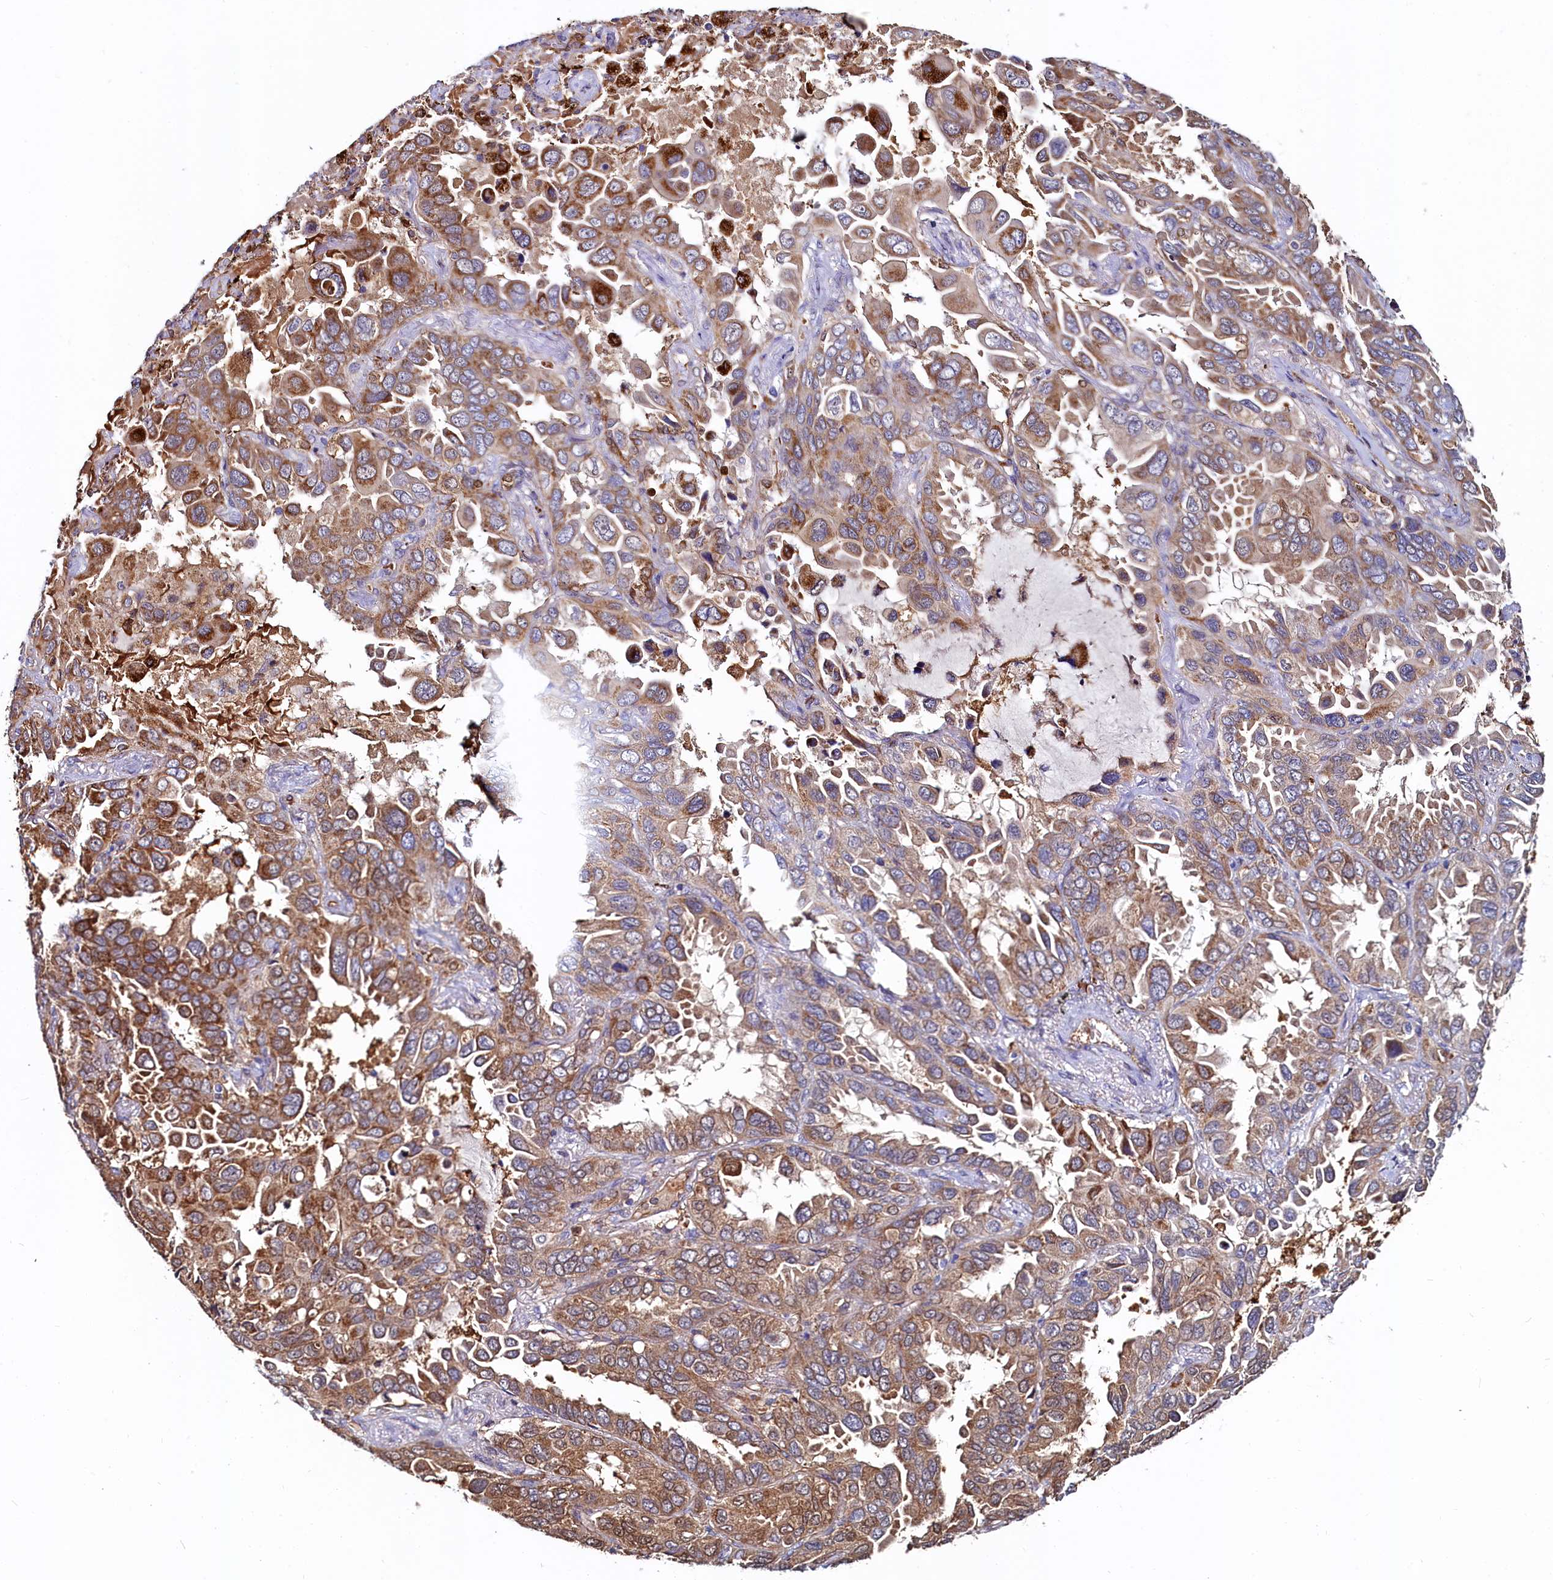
{"staining": {"intensity": "moderate", "quantity": ">75%", "location": "cytoplasmic/membranous"}, "tissue": "lung cancer", "cell_type": "Tumor cells", "image_type": "cancer", "snomed": [{"axis": "morphology", "description": "Adenocarcinoma, NOS"}, {"axis": "topography", "description": "Lung"}], "caption": "Immunohistochemistry (IHC) photomicrograph of adenocarcinoma (lung) stained for a protein (brown), which exhibits medium levels of moderate cytoplasmic/membranous expression in about >75% of tumor cells.", "gene": "ASTE1", "patient": {"sex": "male", "age": 64}}